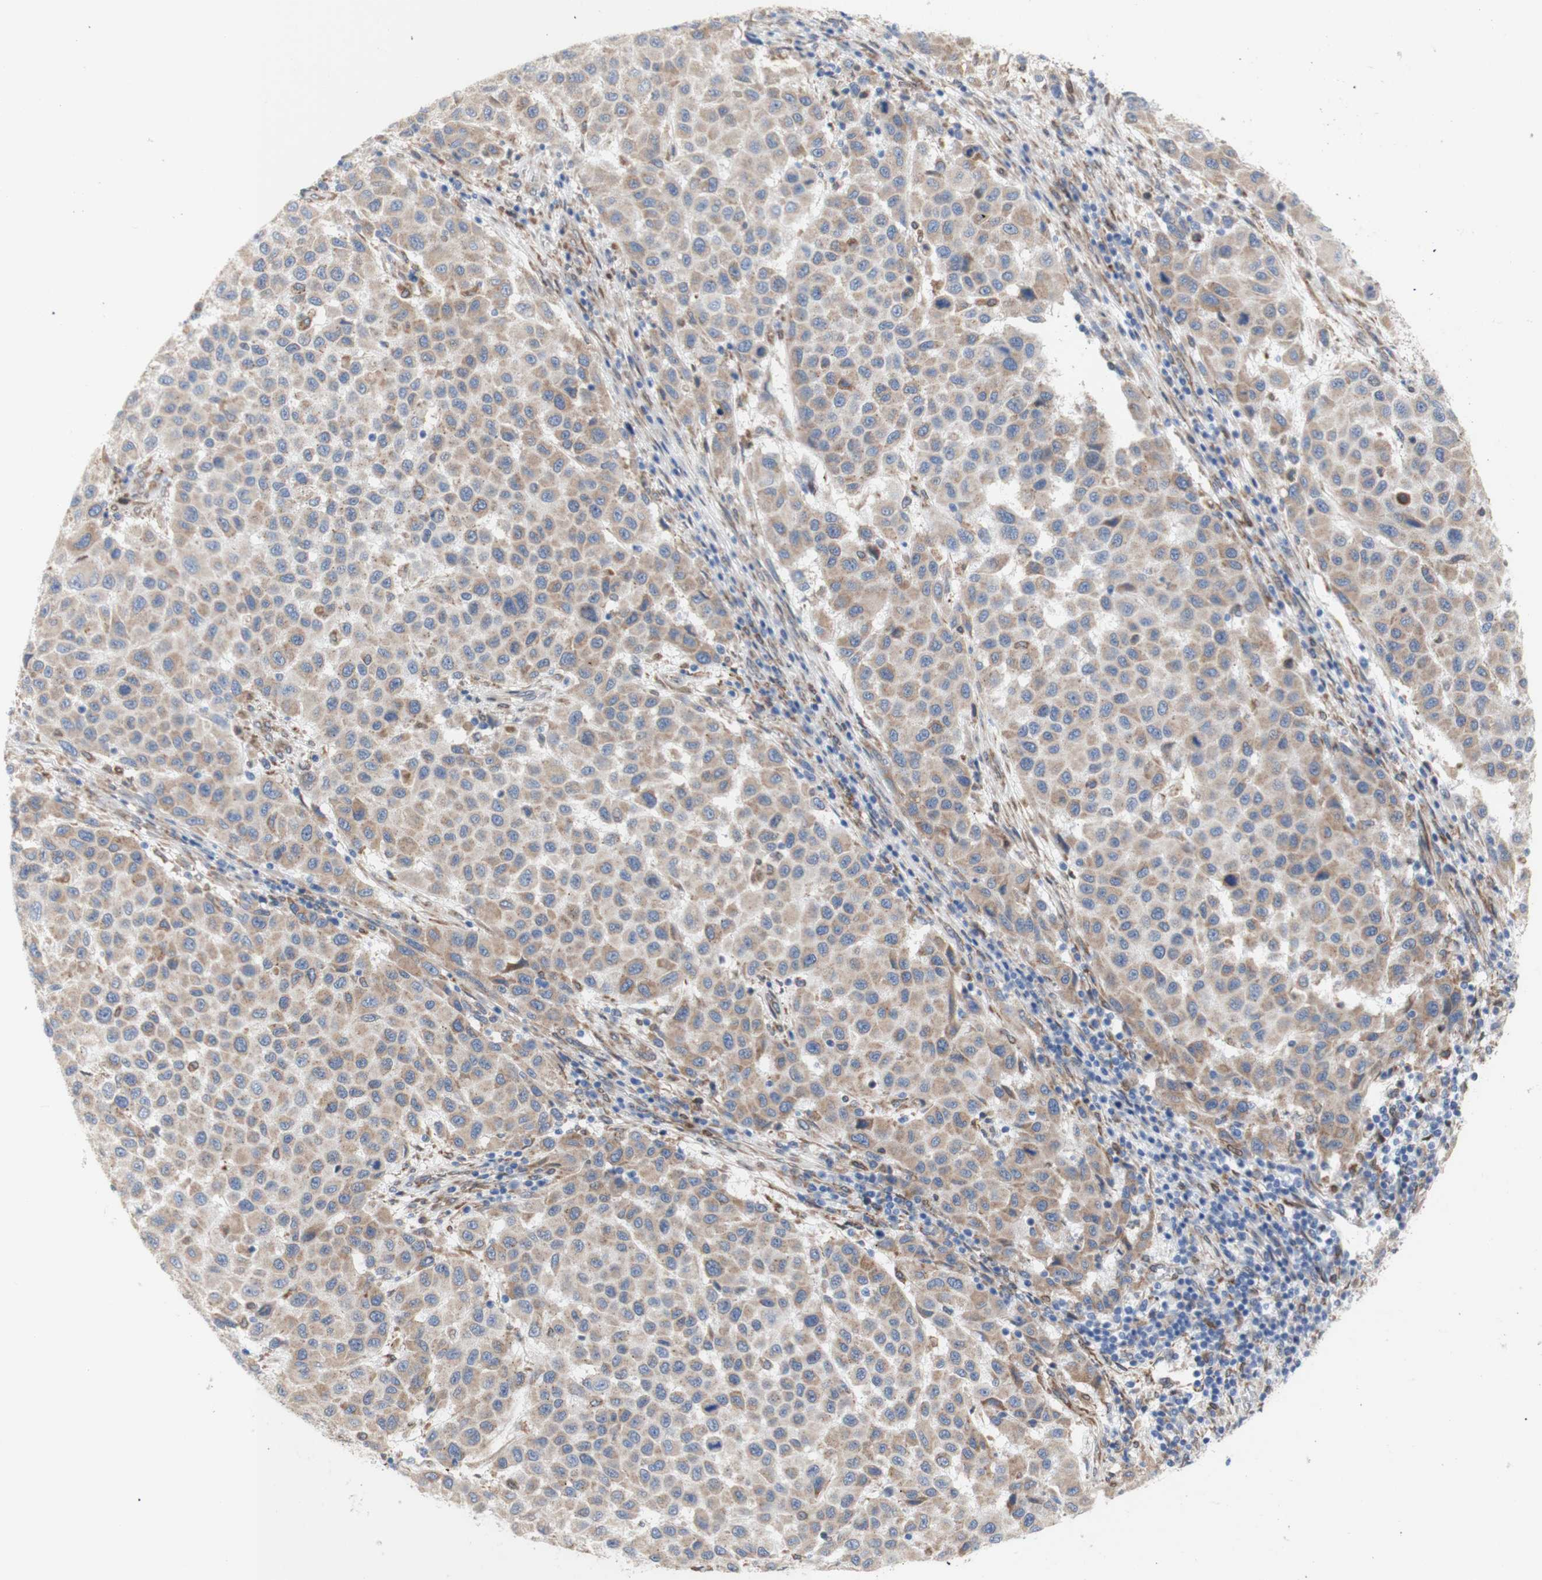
{"staining": {"intensity": "weak", "quantity": ">75%", "location": "cytoplasmic/membranous"}, "tissue": "melanoma", "cell_type": "Tumor cells", "image_type": "cancer", "snomed": [{"axis": "morphology", "description": "Malignant melanoma, Metastatic site"}, {"axis": "topography", "description": "Lymph node"}], "caption": "The photomicrograph displays a brown stain indicating the presence of a protein in the cytoplasmic/membranous of tumor cells in malignant melanoma (metastatic site).", "gene": "ERLIN1", "patient": {"sex": "male", "age": 61}}